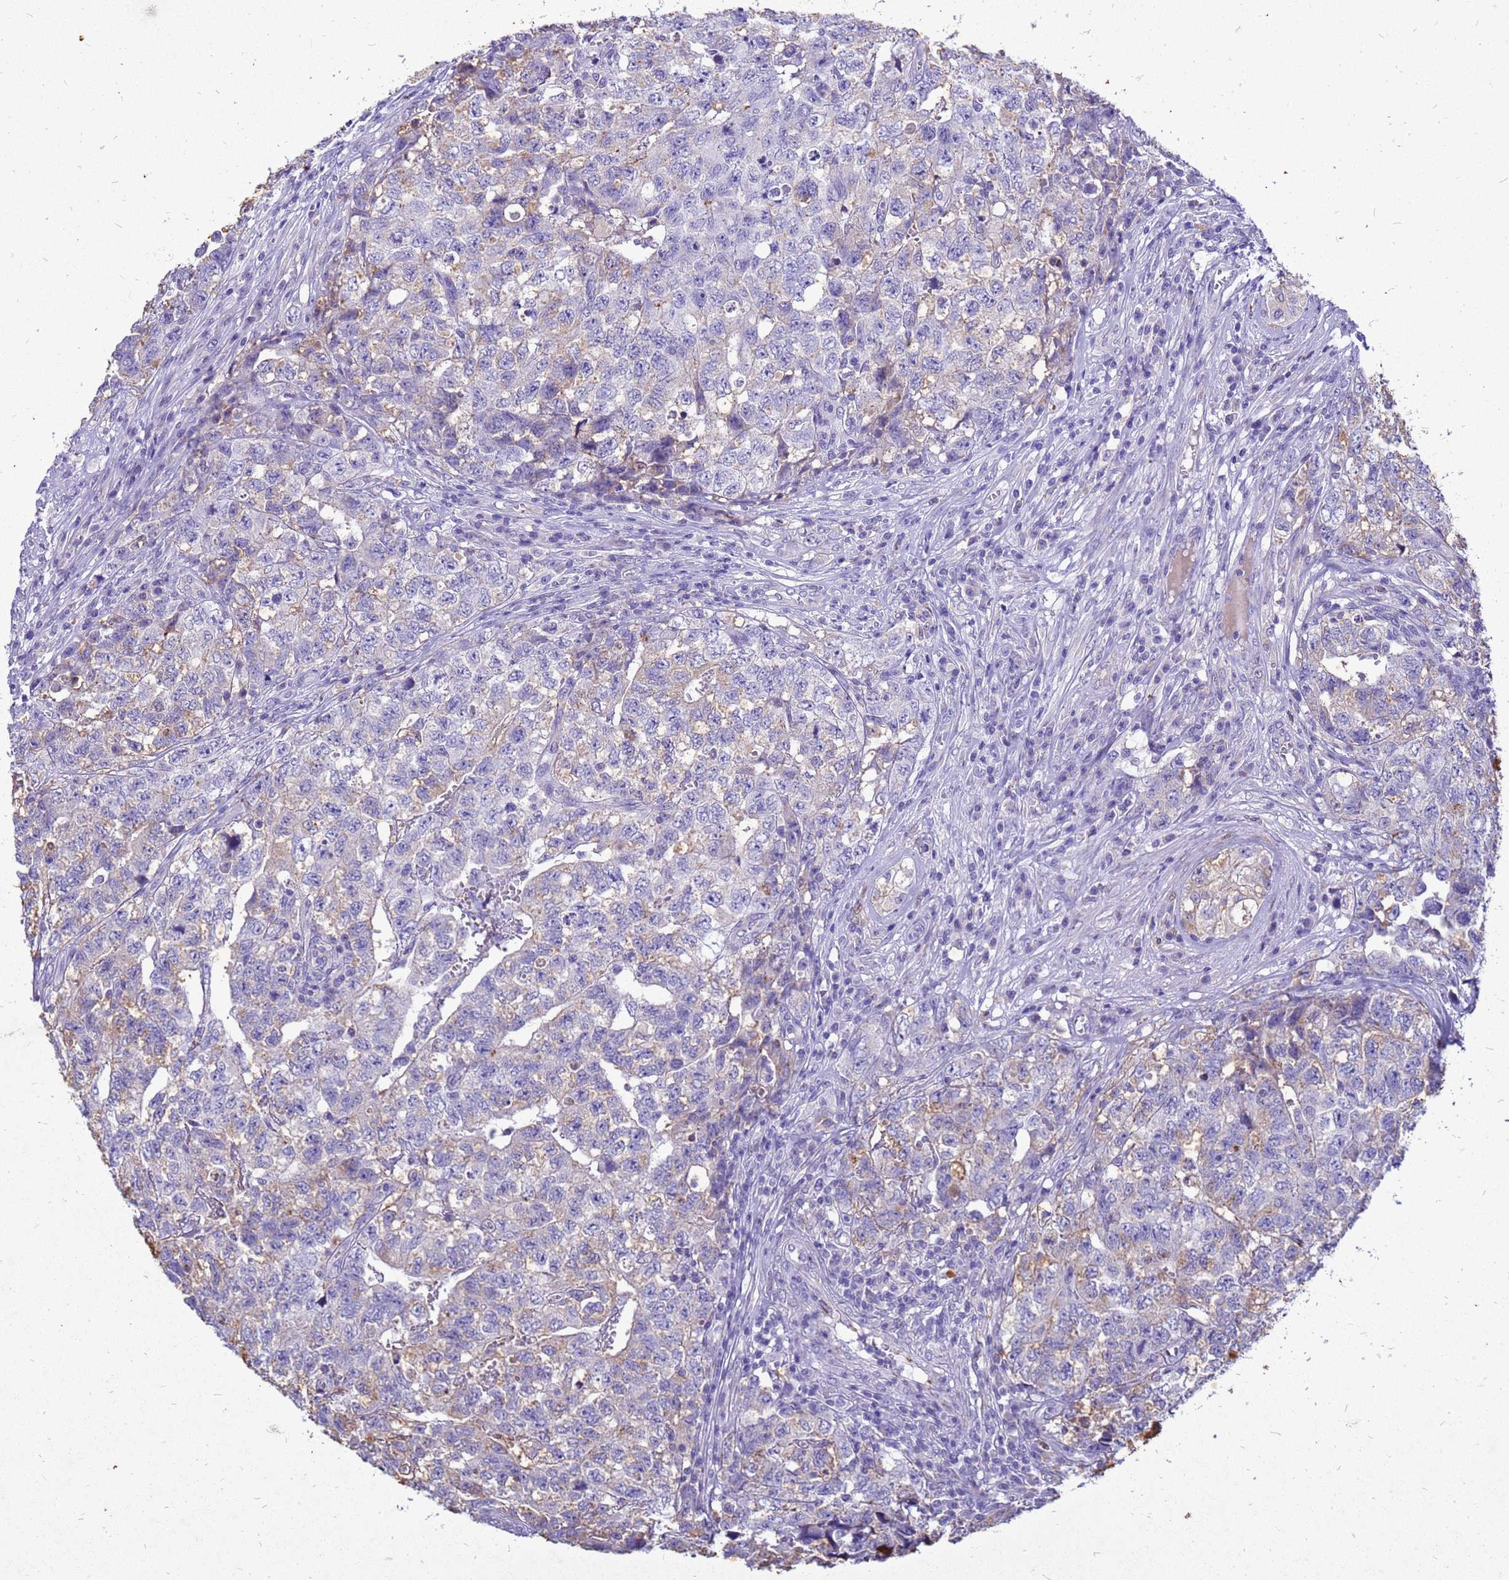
{"staining": {"intensity": "weak", "quantity": "<25%", "location": "cytoplasmic/membranous"}, "tissue": "testis cancer", "cell_type": "Tumor cells", "image_type": "cancer", "snomed": [{"axis": "morphology", "description": "Carcinoma, Embryonal, NOS"}, {"axis": "topography", "description": "Testis"}], "caption": "Immunohistochemical staining of testis embryonal carcinoma exhibits no significant positivity in tumor cells.", "gene": "AKR1C1", "patient": {"sex": "male", "age": 31}}